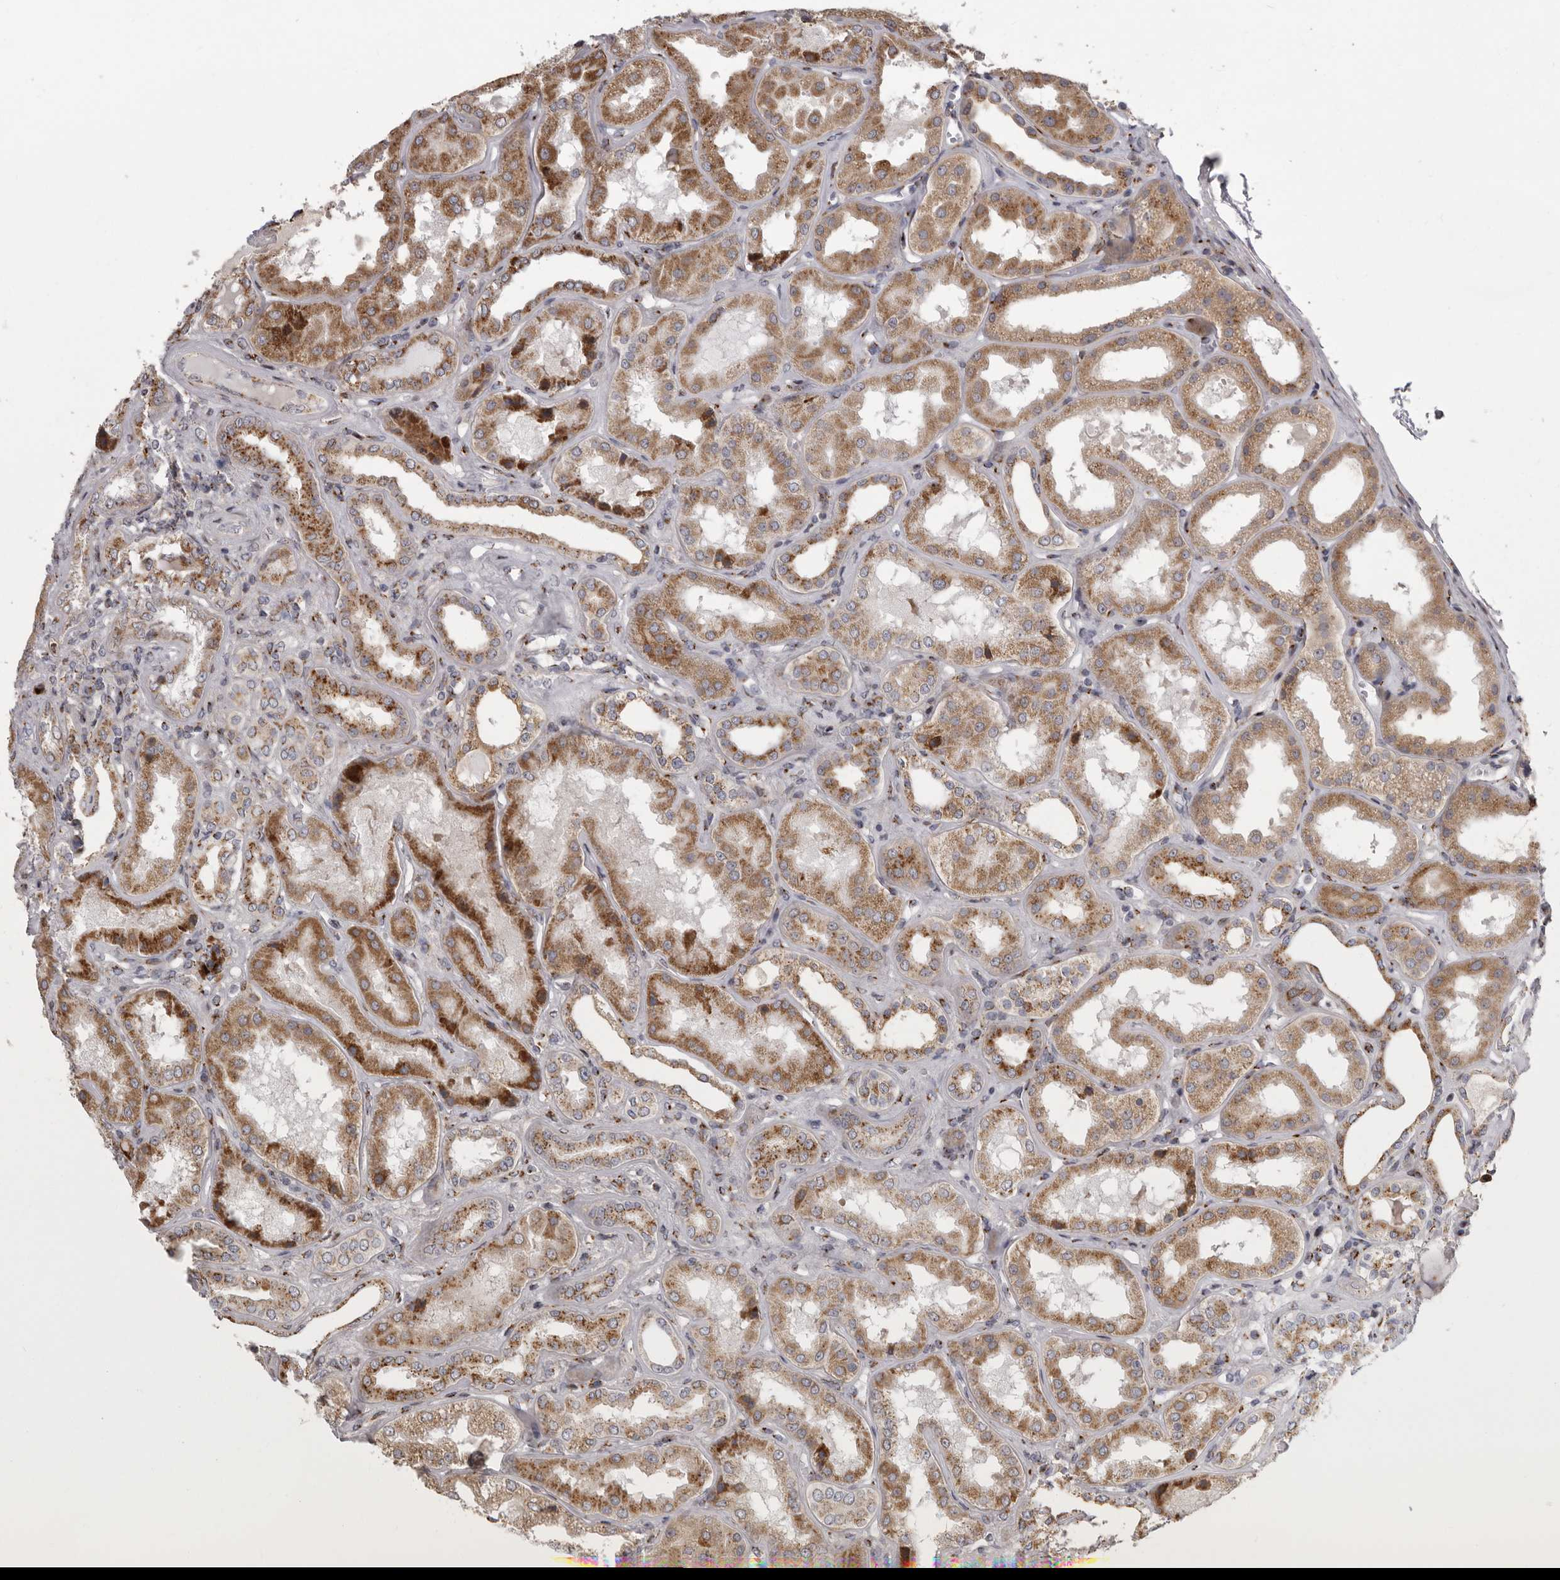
{"staining": {"intensity": "moderate", "quantity": ">75%", "location": "cytoplasmic/membranous"}, "tissue": "kidney", "cell_type": "Cells in glomeruli", "image_type": "normal", "snomed": [{"axis": "morphology", "description": "Normal tissue, NOS"}, {"axis": "topography", "description": "Kidney"}], "caption": "Brown immunohistochemical staining in benign human kidney shows moderate cytoplasmic/membranous staining in approximately >75% of cells in glomeruli. (brown staining indicates protein expression, while blue staining denotes nuclei).", "gene": "WDR47", "patient": {"sex": "female", "age": 56}}